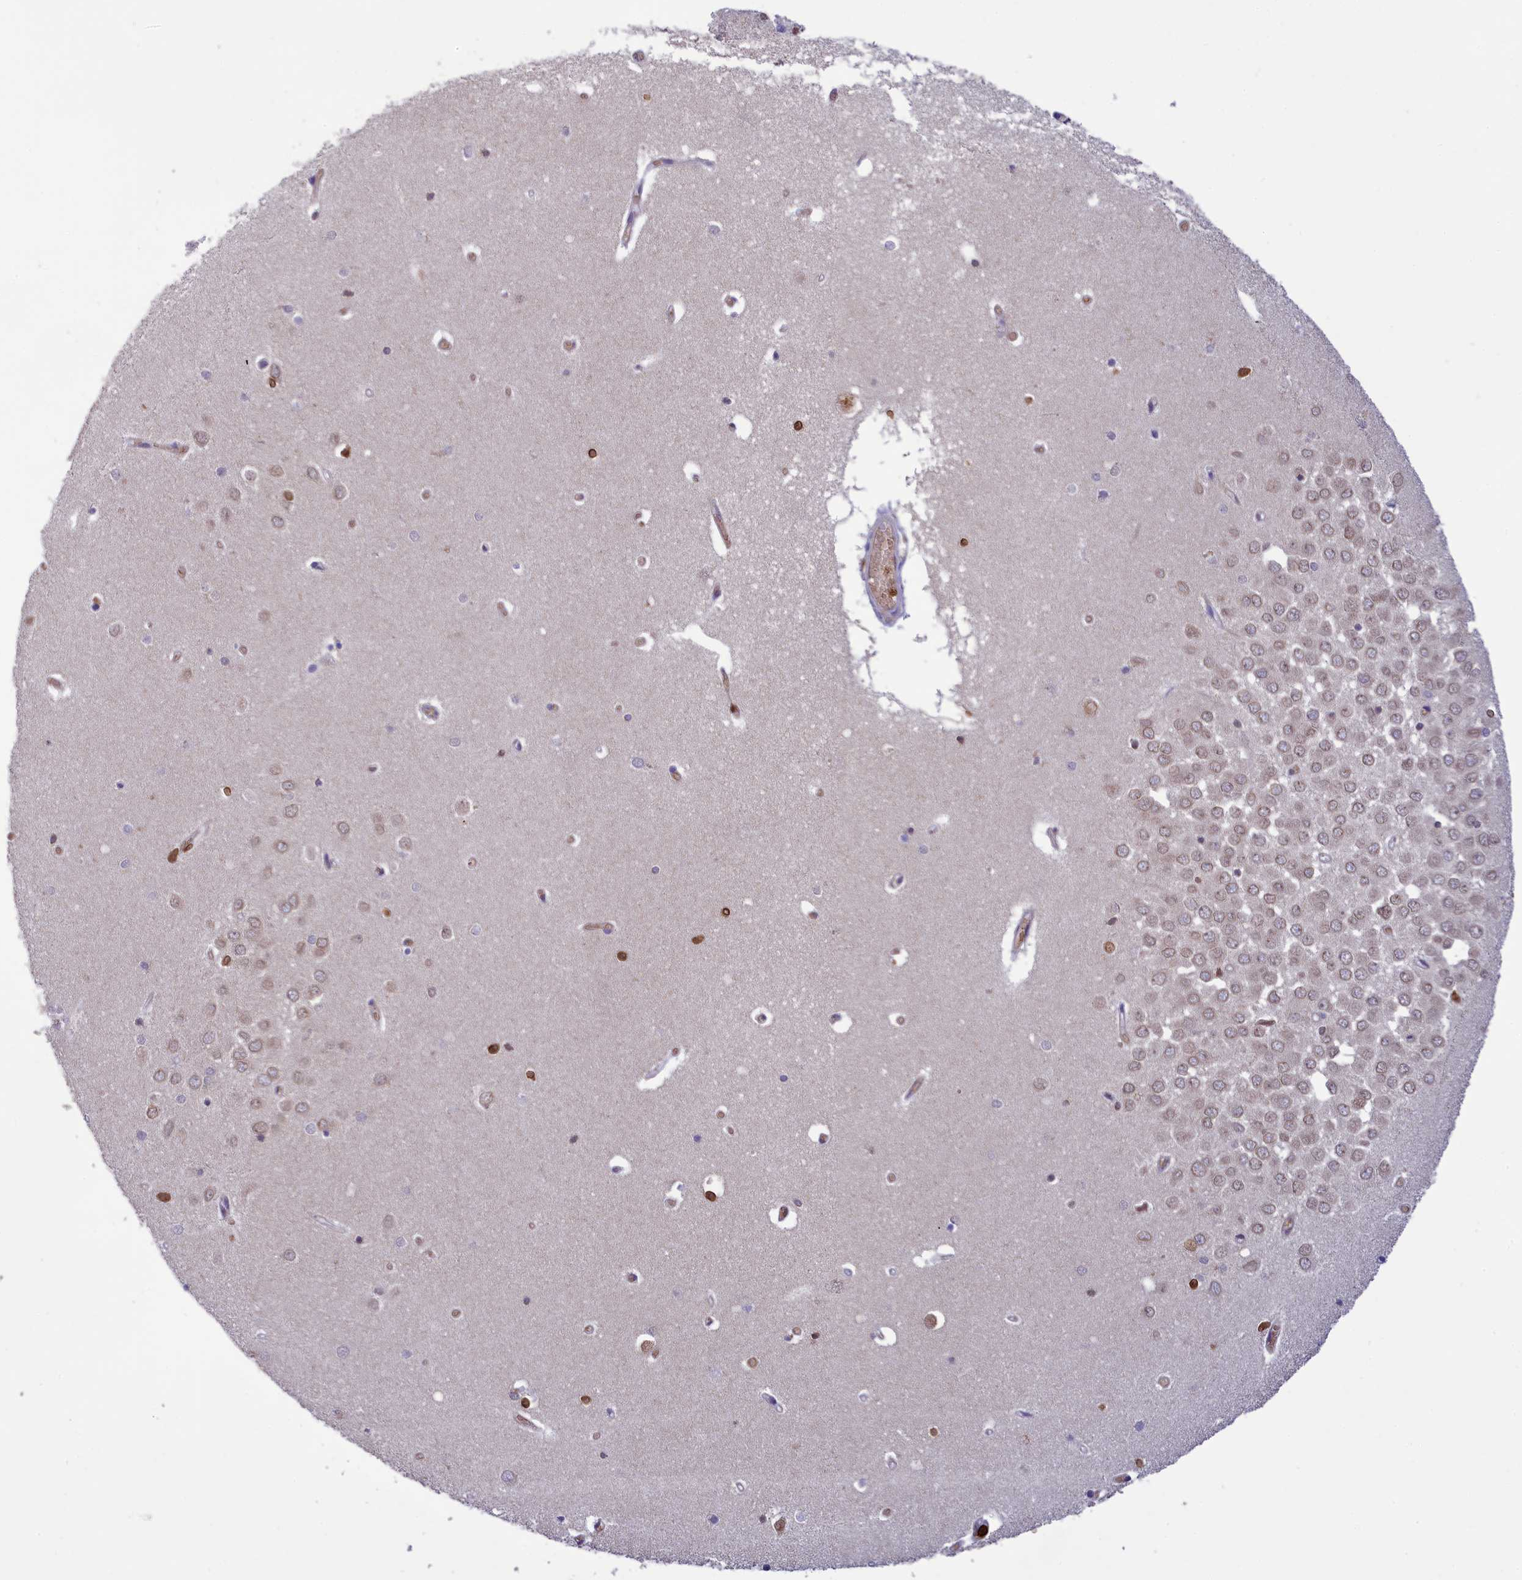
{"staining": {"intensity": "moderate", "quantity": "<25%", "location": "nuclear"}, "tissue": "hippocampus", "cell_type": "Glial cells", "image_type": "normal", "snomed": [{"axis": "morphology", "description": "Normal tissue, NOS"}, {"axis": "topography", "description": "Hippocampus"}], "caption": "Protein expression analysis of normal human hippocampus reveals moderate nuclear expression in approximately <25% of glial cells. Using DAB (3,3'-diaminobenzidine) (brown) and hematoxylin (blue) stains, captured at high magnification using brightfield microscopy.", "gene": "PKHD1L1", "patient": {"sex": "male", "age": 70}}